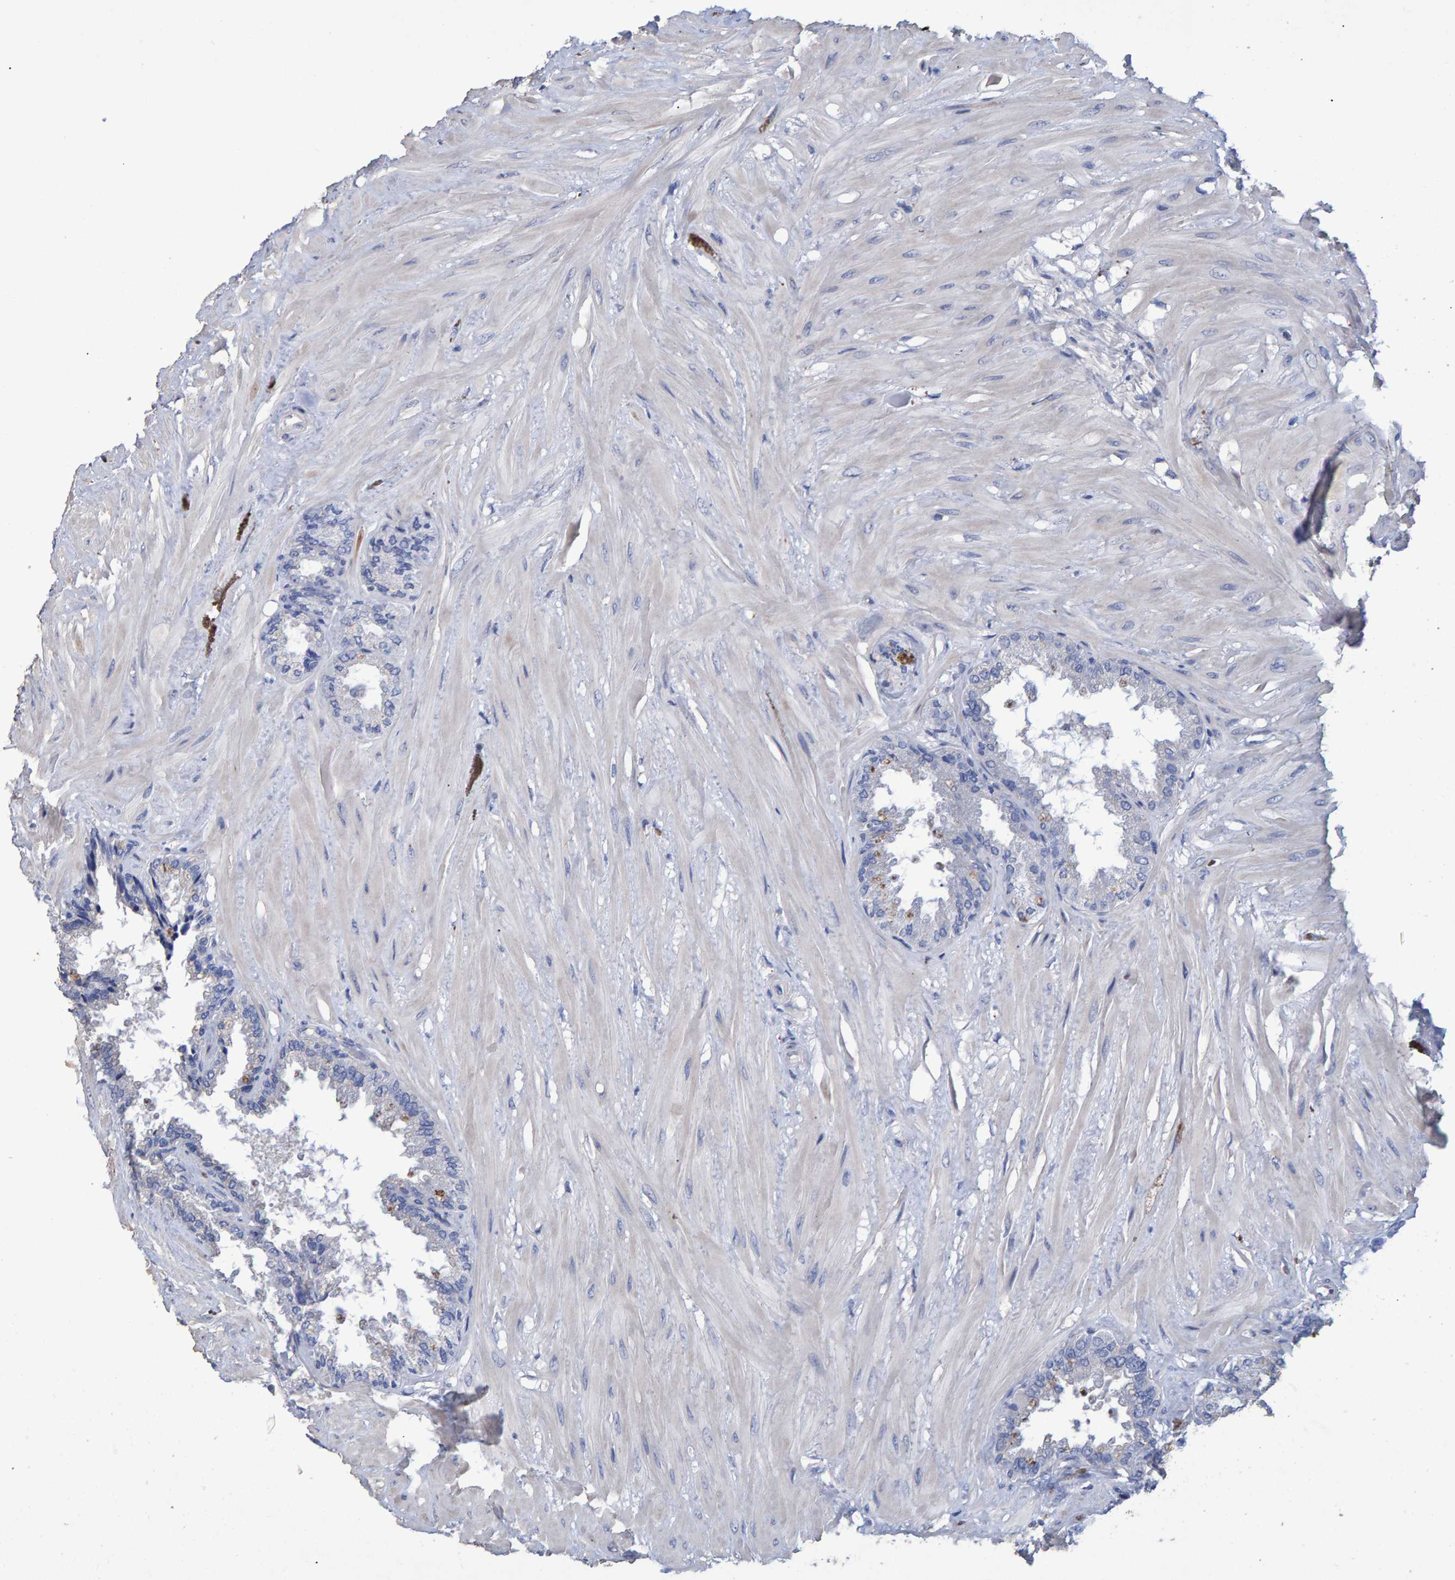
{"staining": {"intensity": "negative", "quantity": "none", "location": "none"}, "tissue": "seminal vesicle", "cell_type": "Glandular cells", "image_type": "normal", "snomed": [{"axis": "morphology", "description": "Normal tissue, NOS"}, {"axis": "topography", "description": "Seminal veicle"}], "caption": "IHC of unremarkable human seminal vesicle exhibits no staining in glandular cells.", "gene": "HEMGN", "patient": {"sex": "male", "age": 46}}